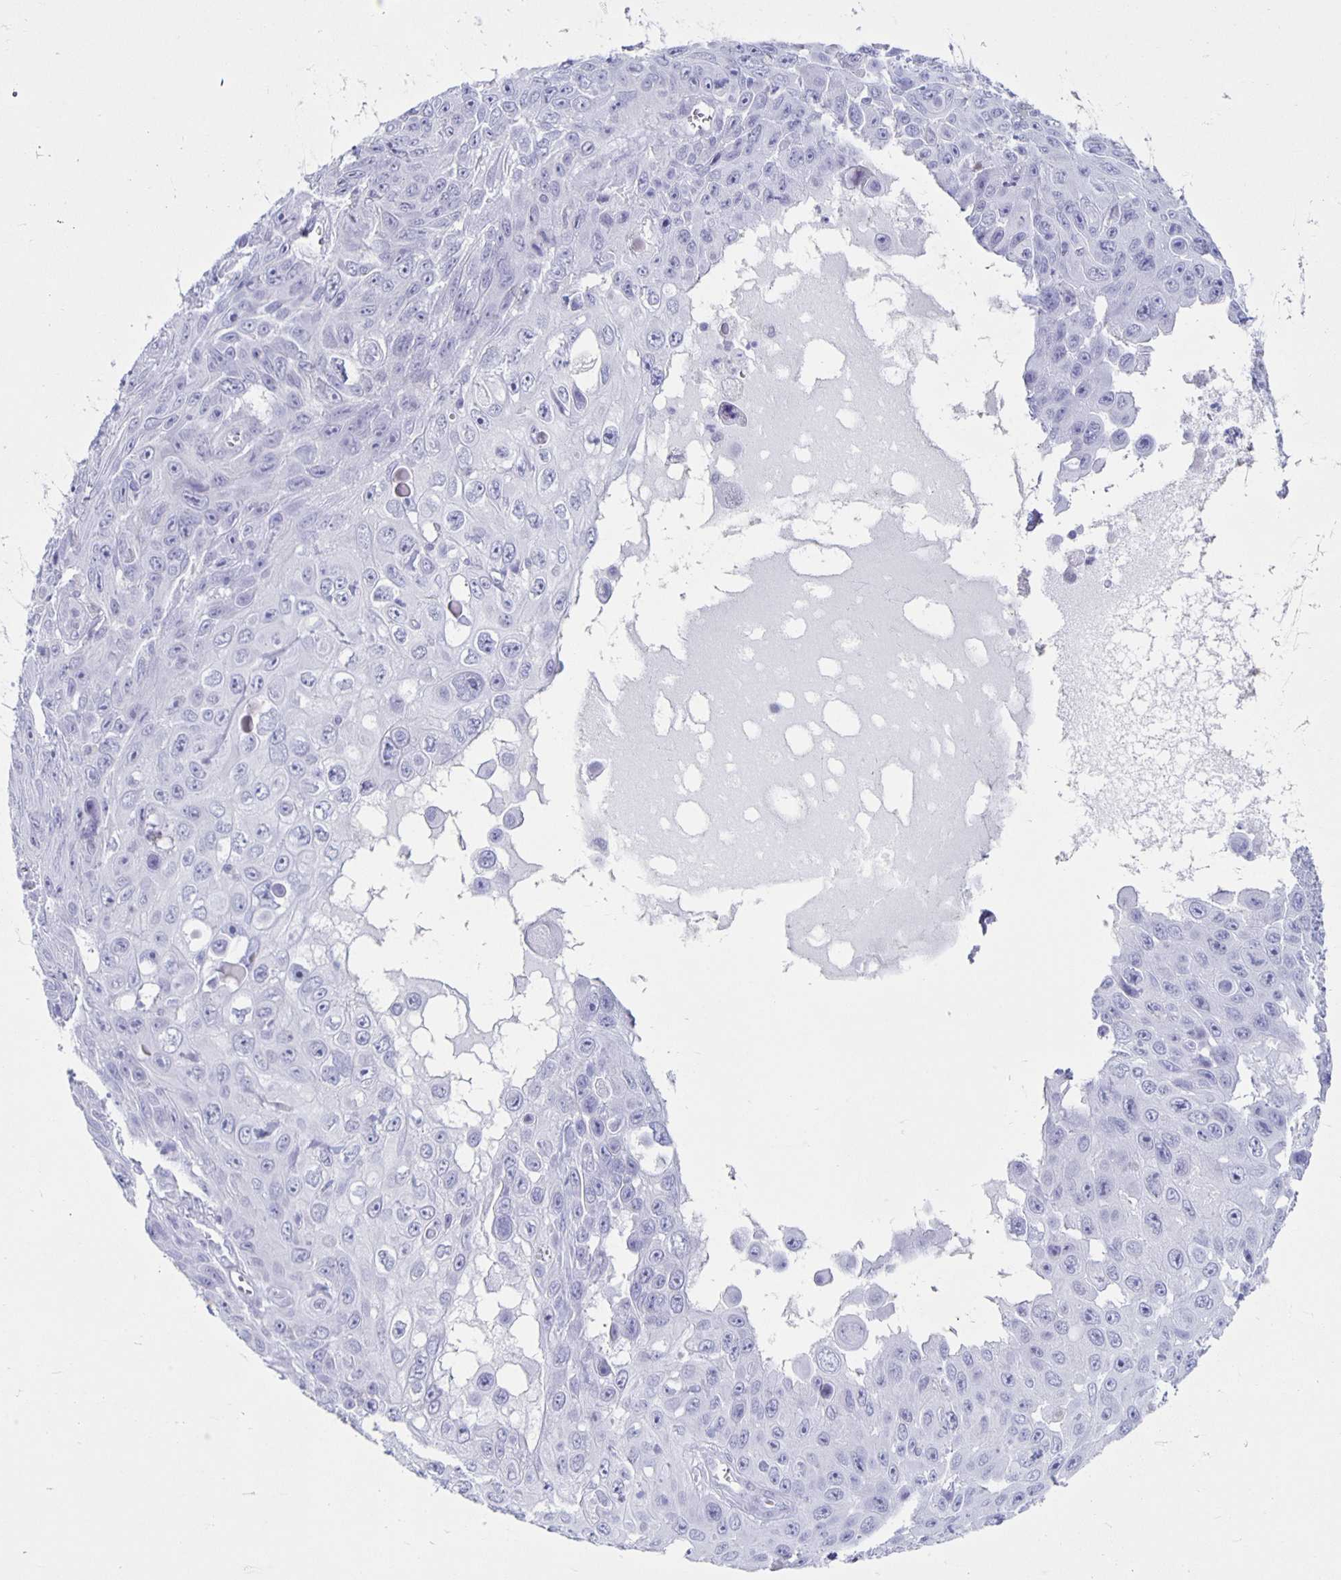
{"staining": {"intensity": "negative", "quantity": "none", "location": "none"}, "tissue": "skin cancer", "cell_type": "Tumor cells", "image_type": "cancer", "snomed": [{"axis": "morphology", "description": "Squamous cell carcinoma, NOS"}, {"axis": "topography", "description": "Skin"}], "caption": "Immunohistochemistry (IHC) of human skin cancer shows no positivity in tumor cells. (Stains: DAB immunohistochemistry with hematoxylin counter stain, Microscopy: brightfield microscopy at high magnification).", "gene": "CT45A5", "patient": {"sex": "male", "age": 82}}